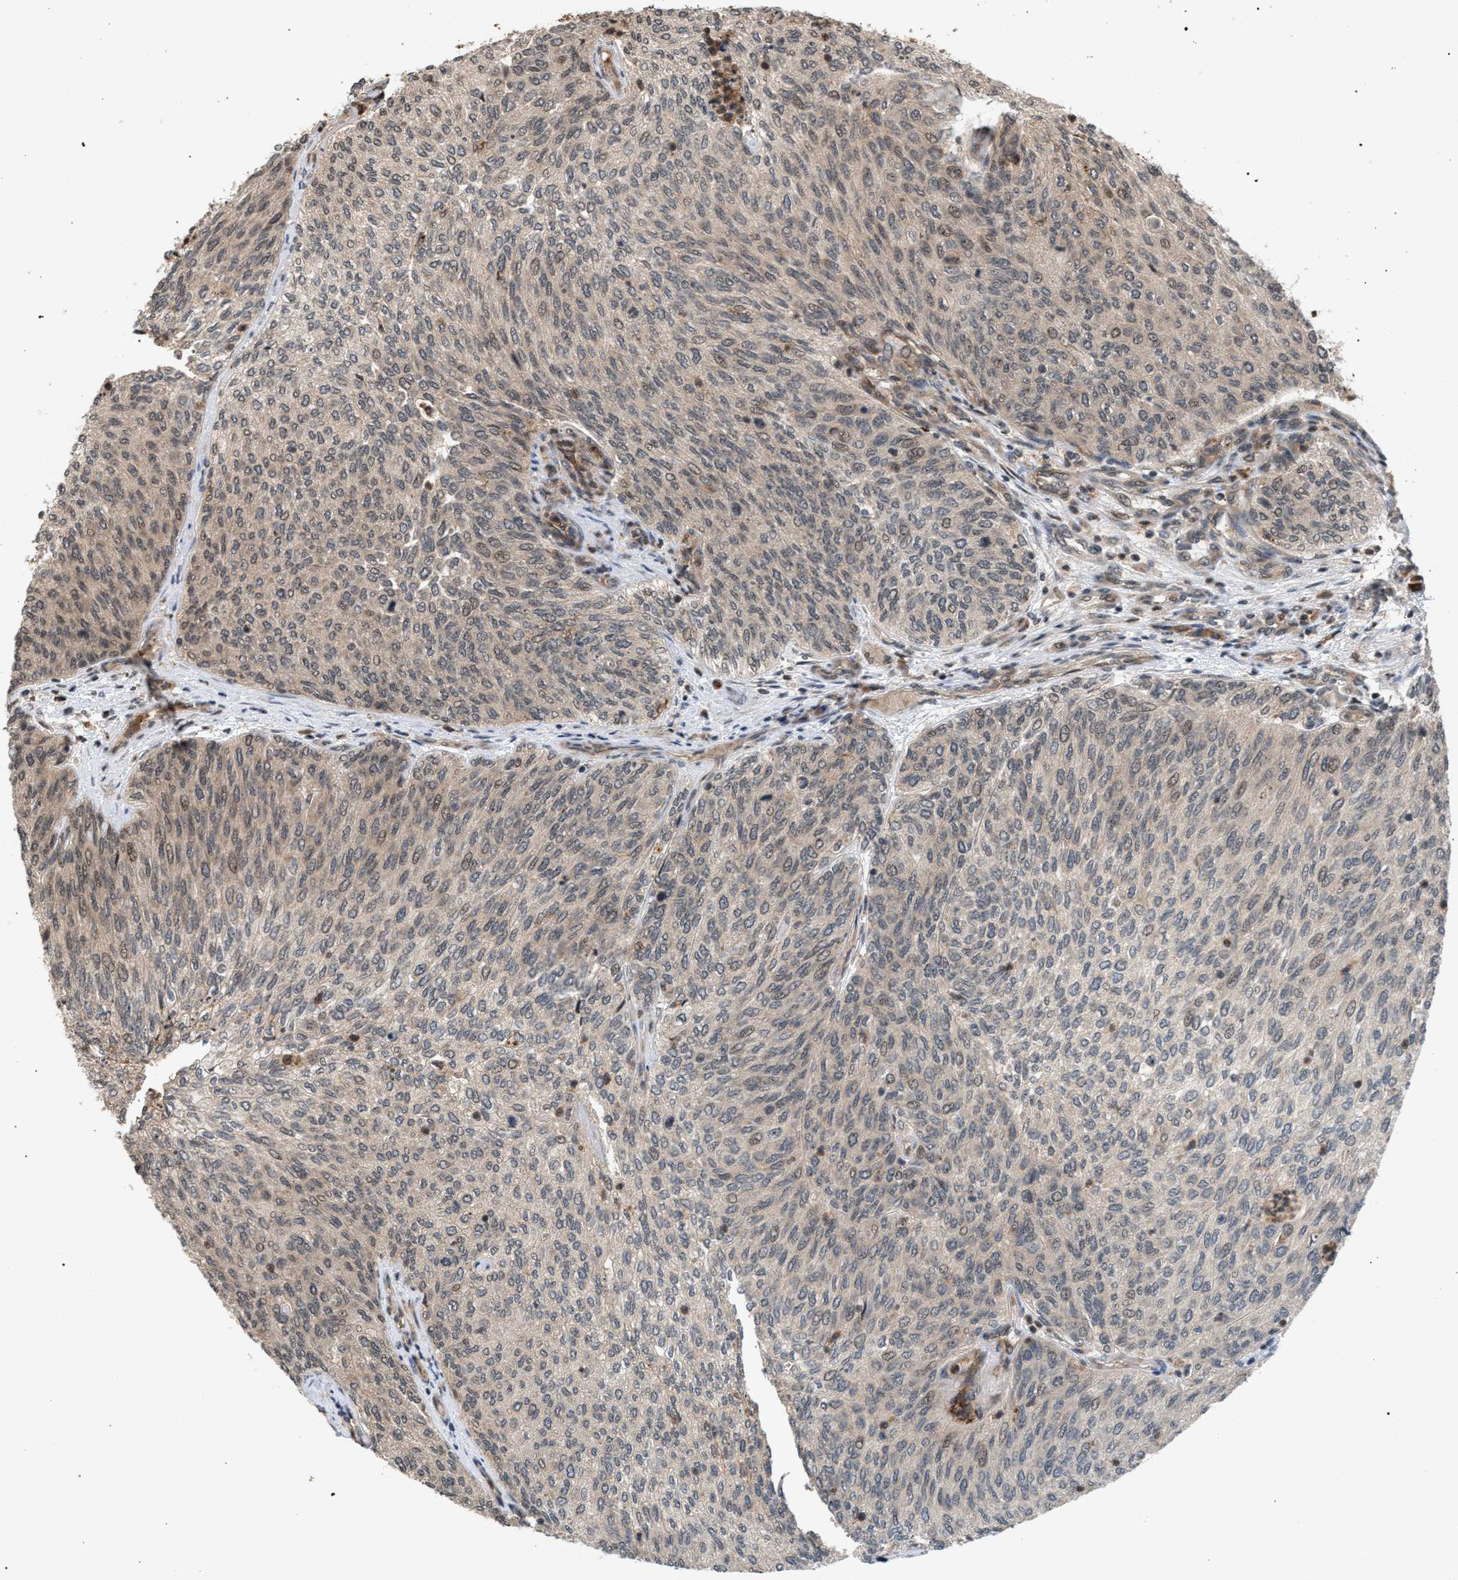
{"staining": {"intensity": "weak", "quantity": "<25%", "location": "cytoplasmic/membranous"}, "tissue": "urothelial cancer", "cell_type": "Tumor cells", "image_type": "cancer", "snomed": [{"axis": "morphology", "description": "Urothelial carcinoma, Low grade"}, {"axis": "topography", "description": "Urinary bladder"}], "caption": "The immunohistochemistry (IHC) image has no significant expression in tumor cells of urothelial cancer tissue.", "gene": "IRAK4", "patient": {"sex": "female", "age": 79}}